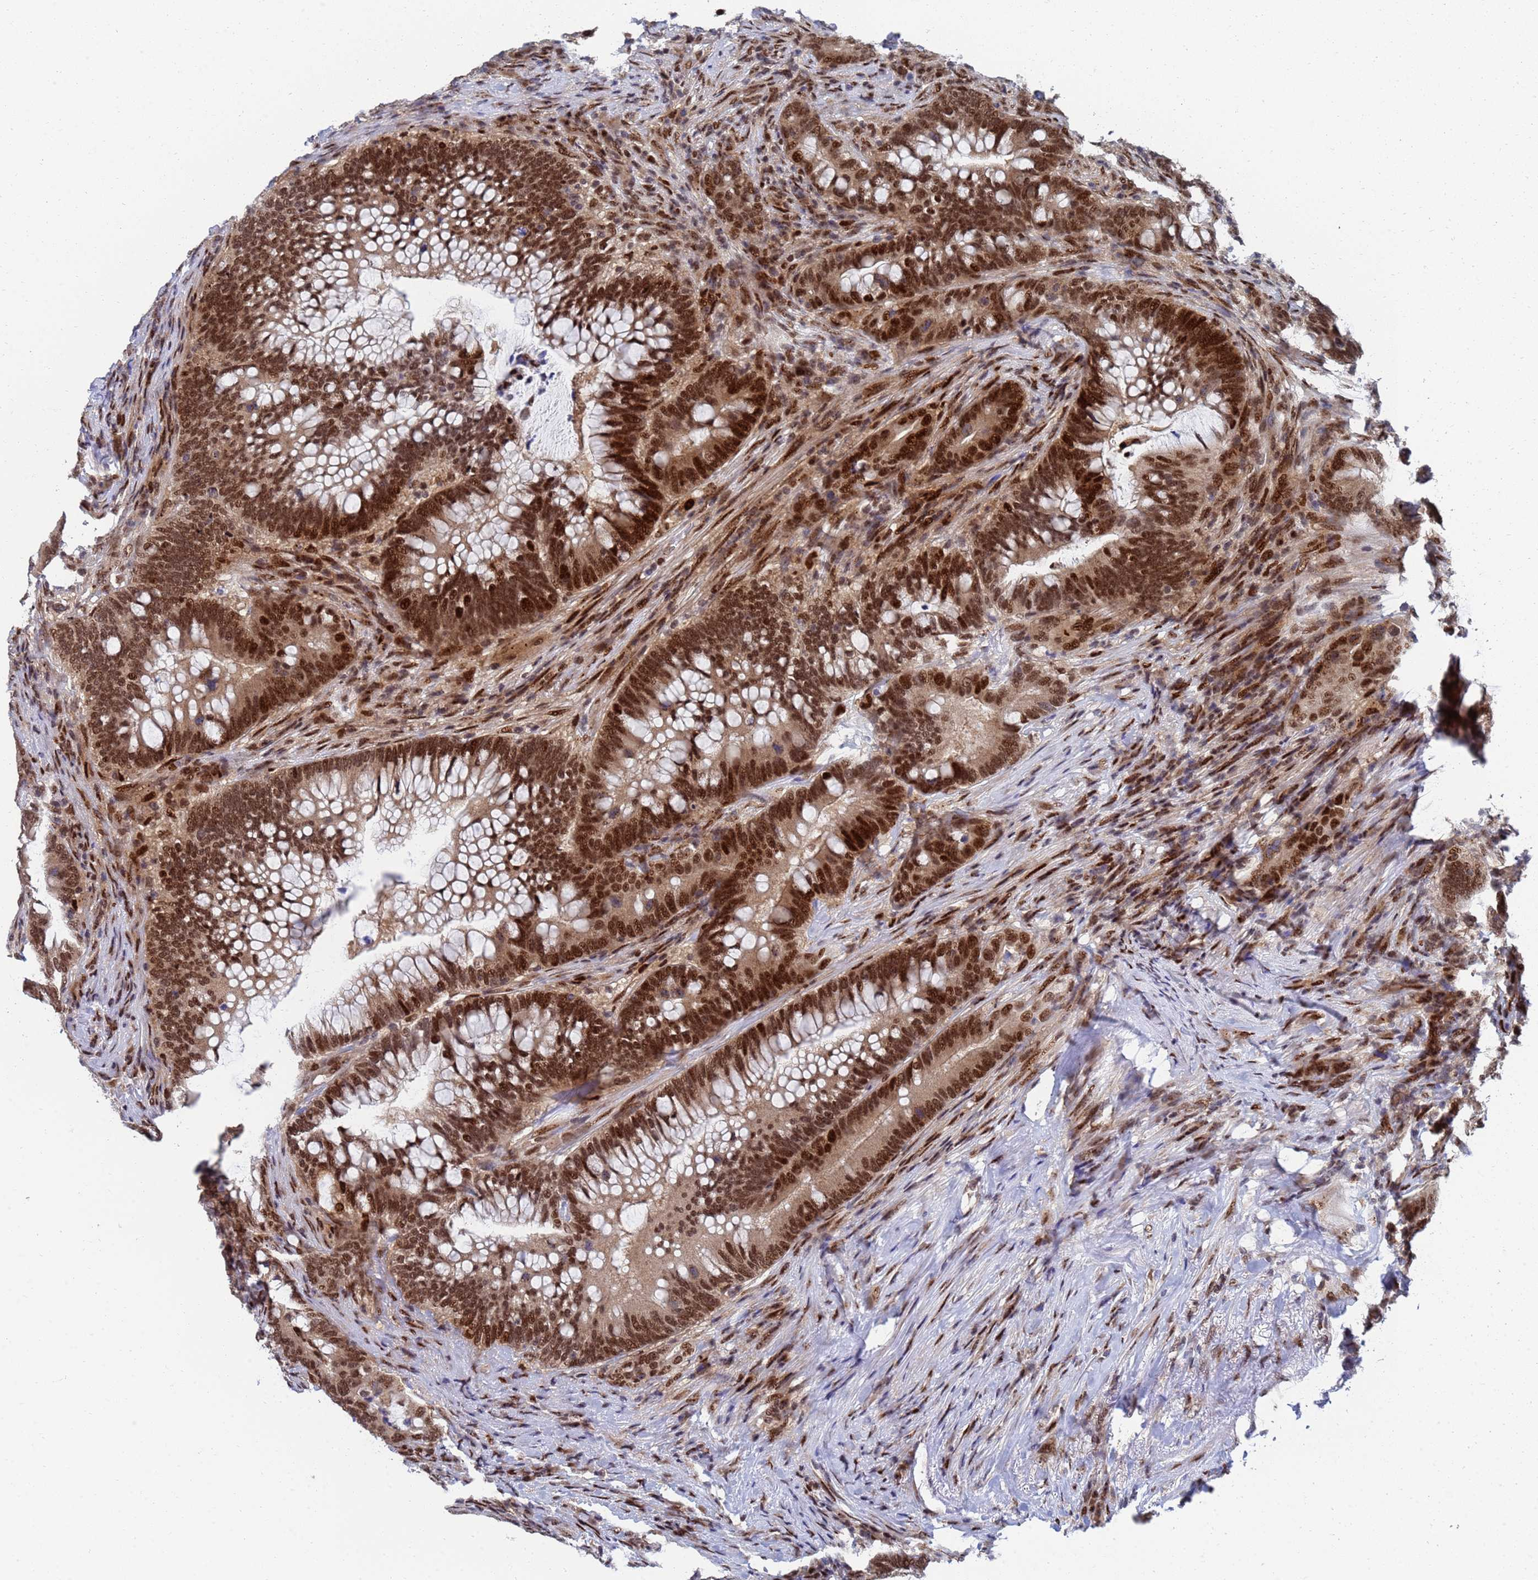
{"staining": {"intensity": "strong", "quantity": ">75%", "location": "nuclear"}, "tissue": "colorectal cancer", "cell_type": "Tumor cells", "image_type": "cancer", "snomed": [{"axis": "morphology", "description": "Adenocarcinoma, NOS"}, {"axis": "topography", "description": "Colon"}], "caption": "Protein expression analysis of human colorectal cancer reveals strong nuclear staining in about >75% of tumor cells.", "gene": "AP5Z1", "patient": {"sex": "female", "age": 66}}